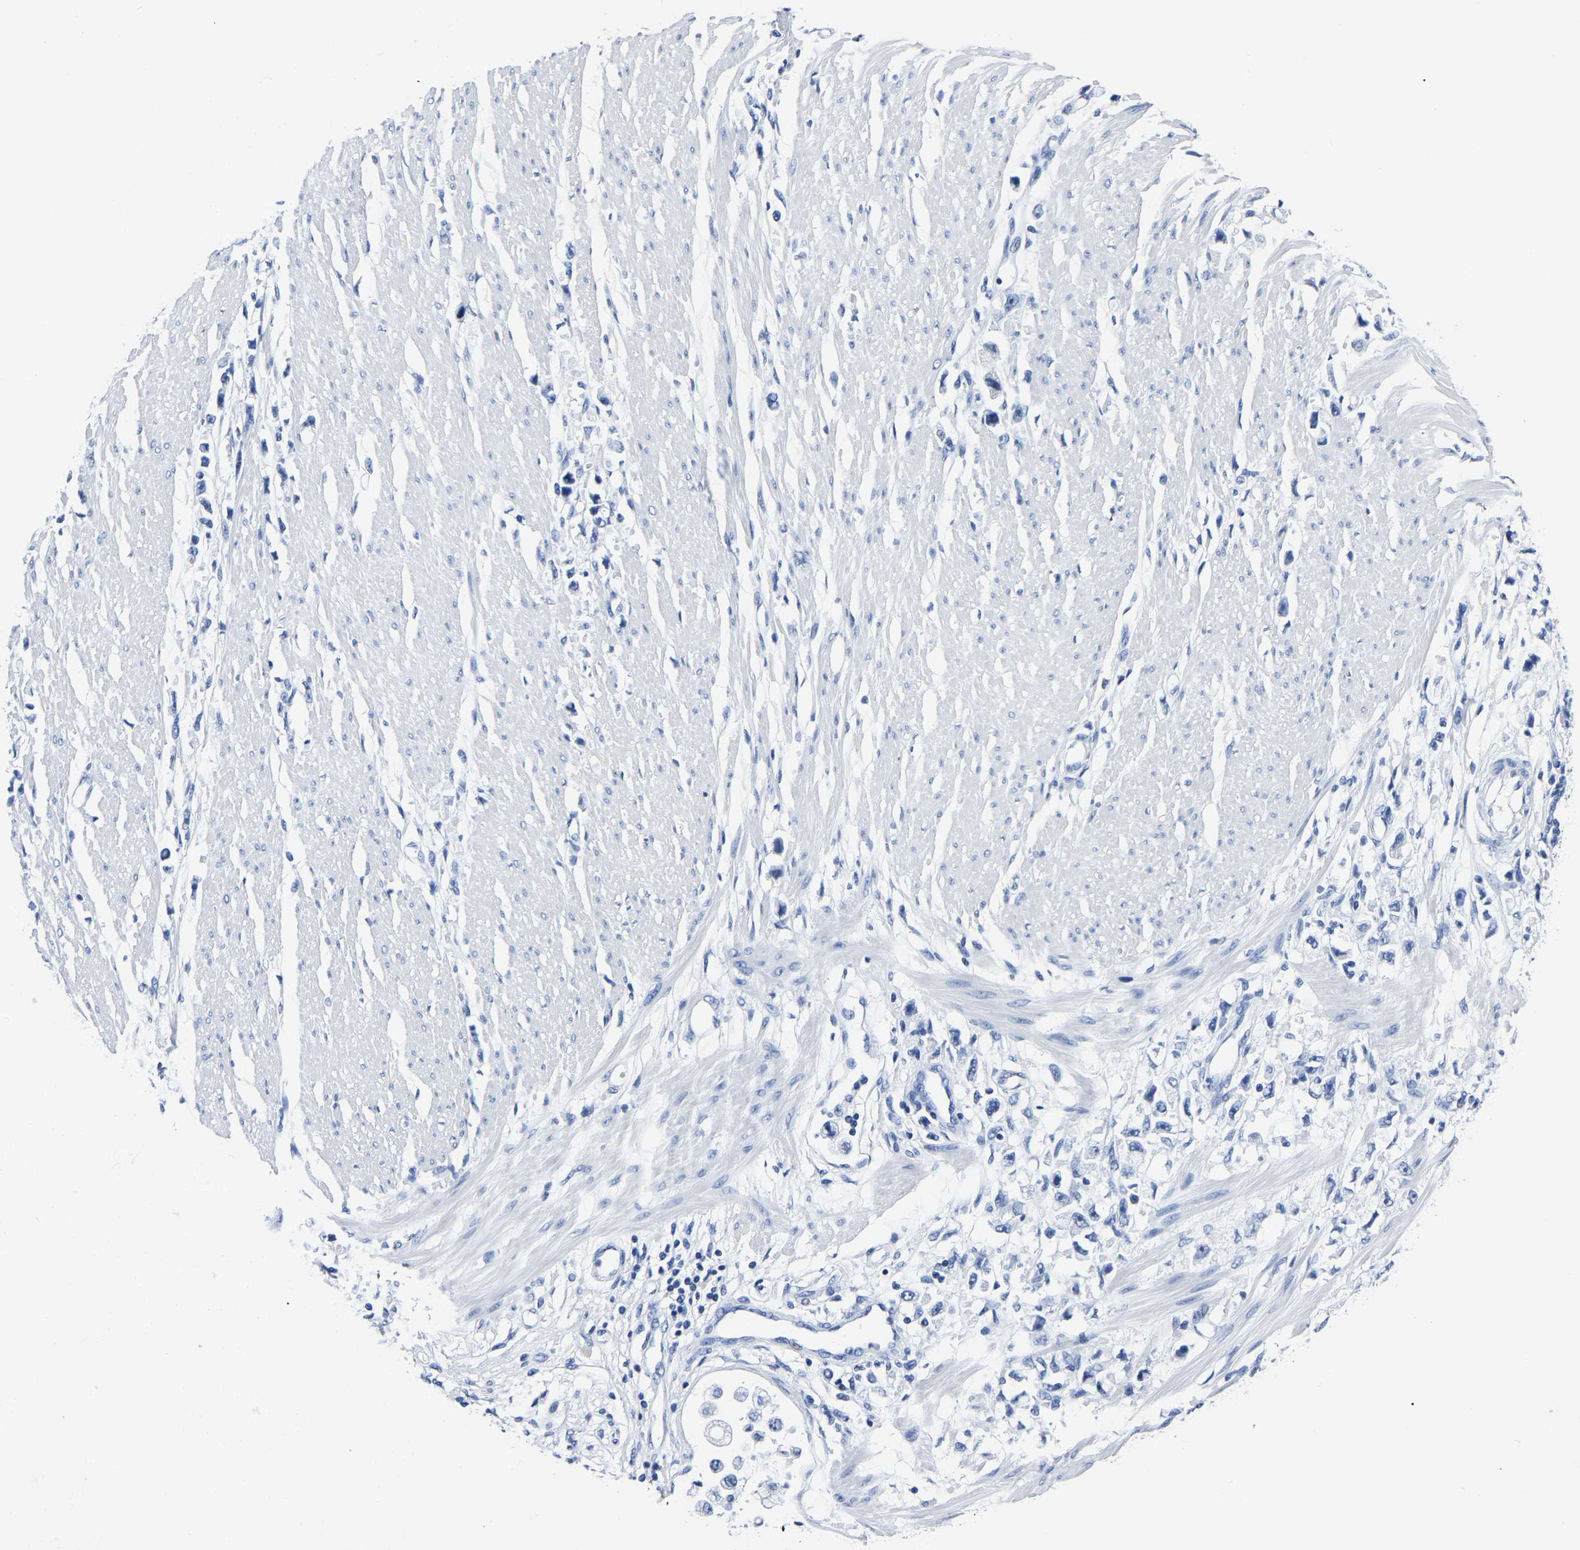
{"staining": {"intensity": "negative", "quantity": "none", "location": "none"}, "tissue": "stomach cancer", "cell_type": "Tumor cells", "image_type": "cancer", "snomed": [{"axis": "morphology", "description": "Adenocarcinoma, NOS"}, {"axis": "topography", "description": "Stomach"}], "caption": "IHC photomicrograph of human adenocarcinoma (stomach) stained for a protein (brown), which exhibits no expression in tumor cells.", "gene": "IMPG2", "patient": {"sex": "female", "age": 59}}